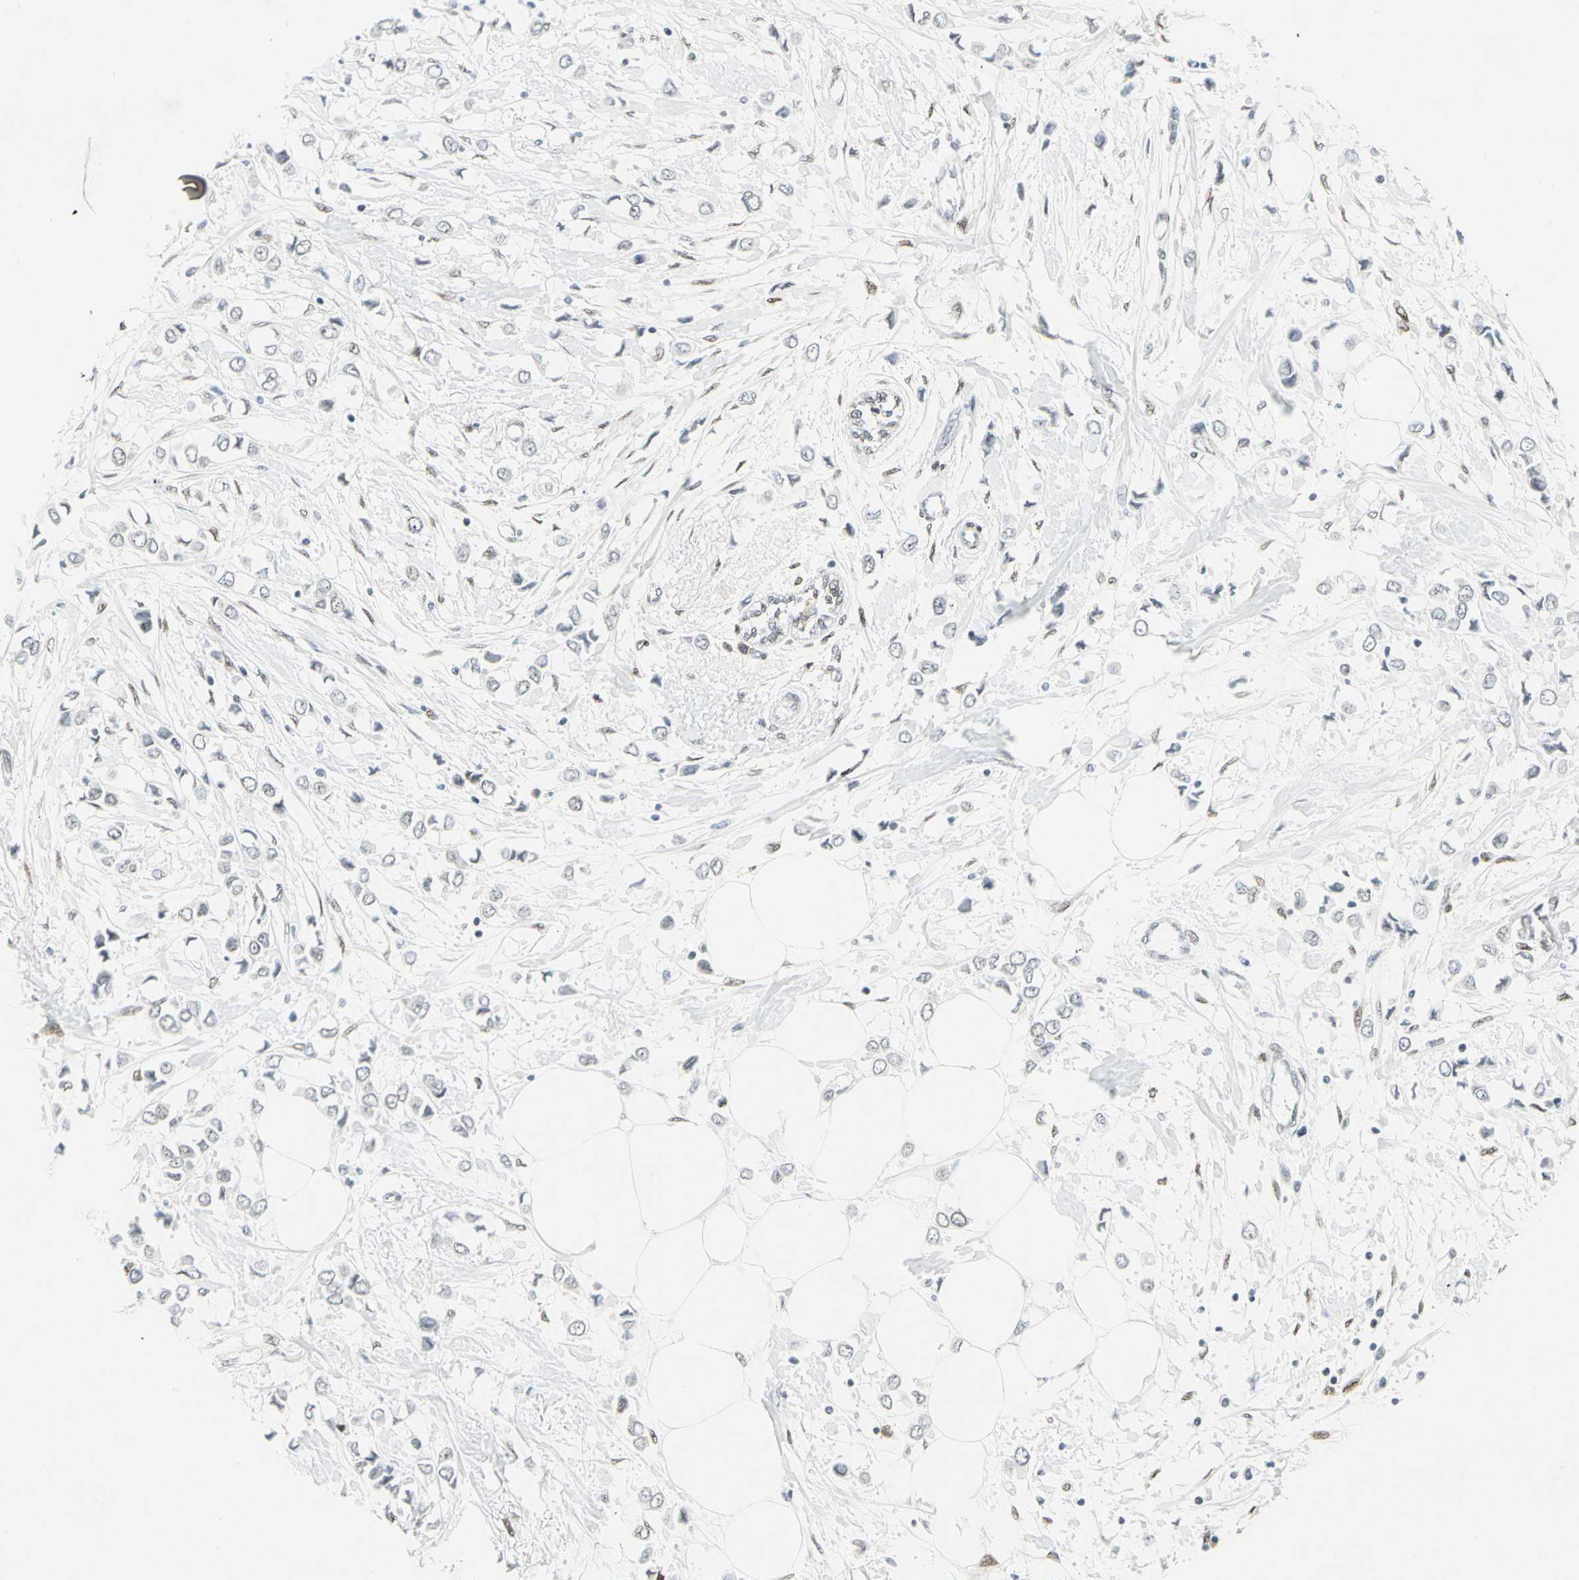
{"staining": {"intensity": "negative", "quantity": "none", "location": "none"}, "tissue": "breast cancer", "cell_type": "Tumor cells", "image_type": "cancer", "snomed": [{"axis": "morphology", "description": "Lobular carcinoma"}, {"axis": "topography", "description": "Breast"}], "caption": "An image of lobular carcinoma (breast) stained for a protein exhibits no brown staining in tumor cells.", "gene": "MEIS2", "patient": {"sex": "female", "age": 51}}